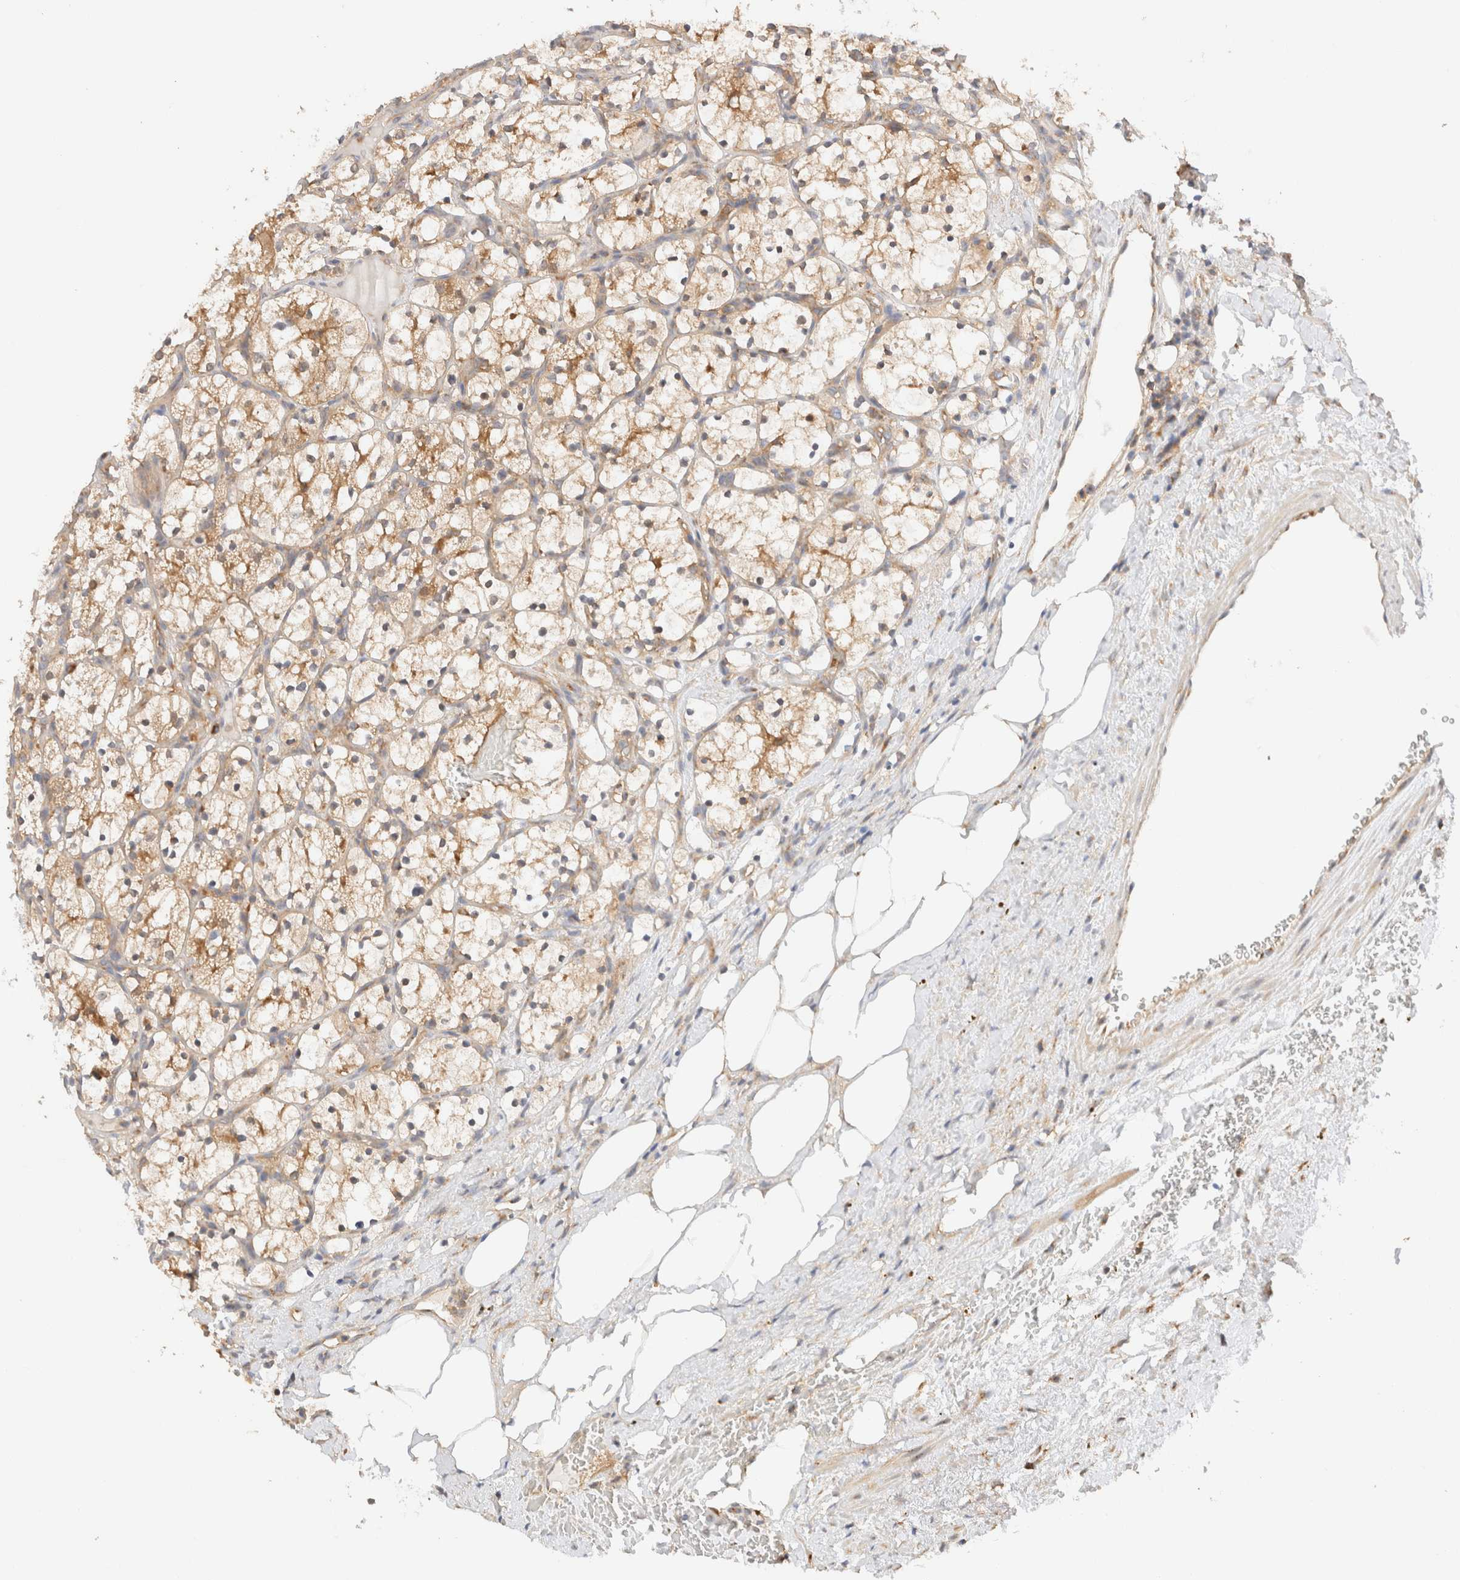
{"staining": {"intensity": "moderate", "quantity": ">75%", "location": "cytoplasmic/membranous"}, "tissue": "renal cancer", "cell_type": "Tumor cells", "image_type": "cancer", "snomed": [{"axis": "morphology", "description": "Adenocarcinoma, NOS"}, {"axis": "topography", "description": "Kidney"}], "caption": "This micrograph displays immunohistochemistry (IHC) staining of renal cancer, with medium moderate cytoplasmic/membranous staining in about >75% of tumor cells.", "gene": "RABEP1", "patient": {"sex": "female", "age": 69}}